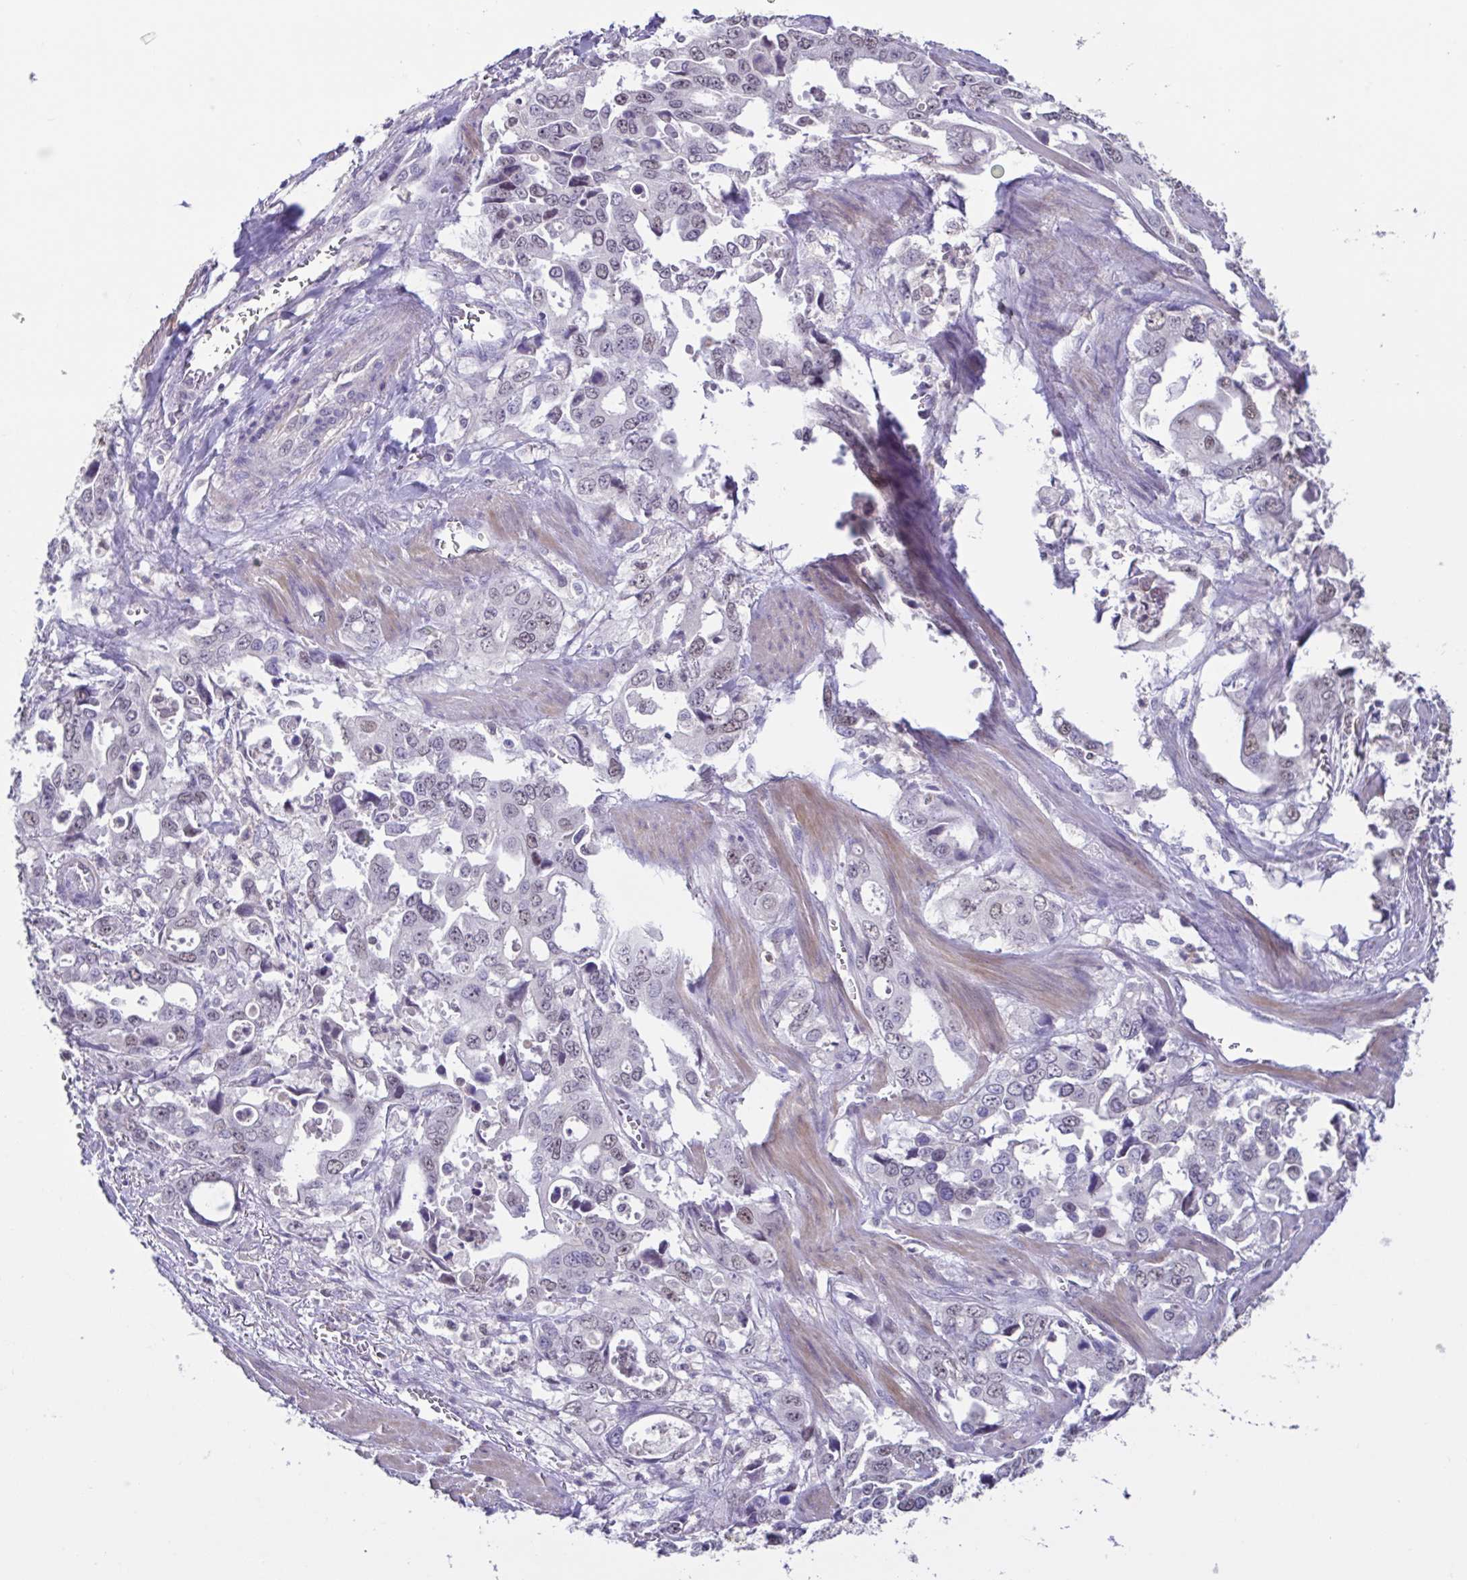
{"staining": {"intensity": "negative", "quantity": "none", "location": "none"}, "tissue": "stomach cancer", "cell_type": "Tumor cells", "image_type": "cancer", "snomed": [{"axis": "morphology", "description": "Adenocarcinoma, NOS"}, {"axis": "topography", "description": "Stomach, upper"}], "caption": "The micrograph displays no significant staining in tumor cells of stomach cancer.", "gene": "ACTRT3", "patient": {"sex": "male", "age": 74}}